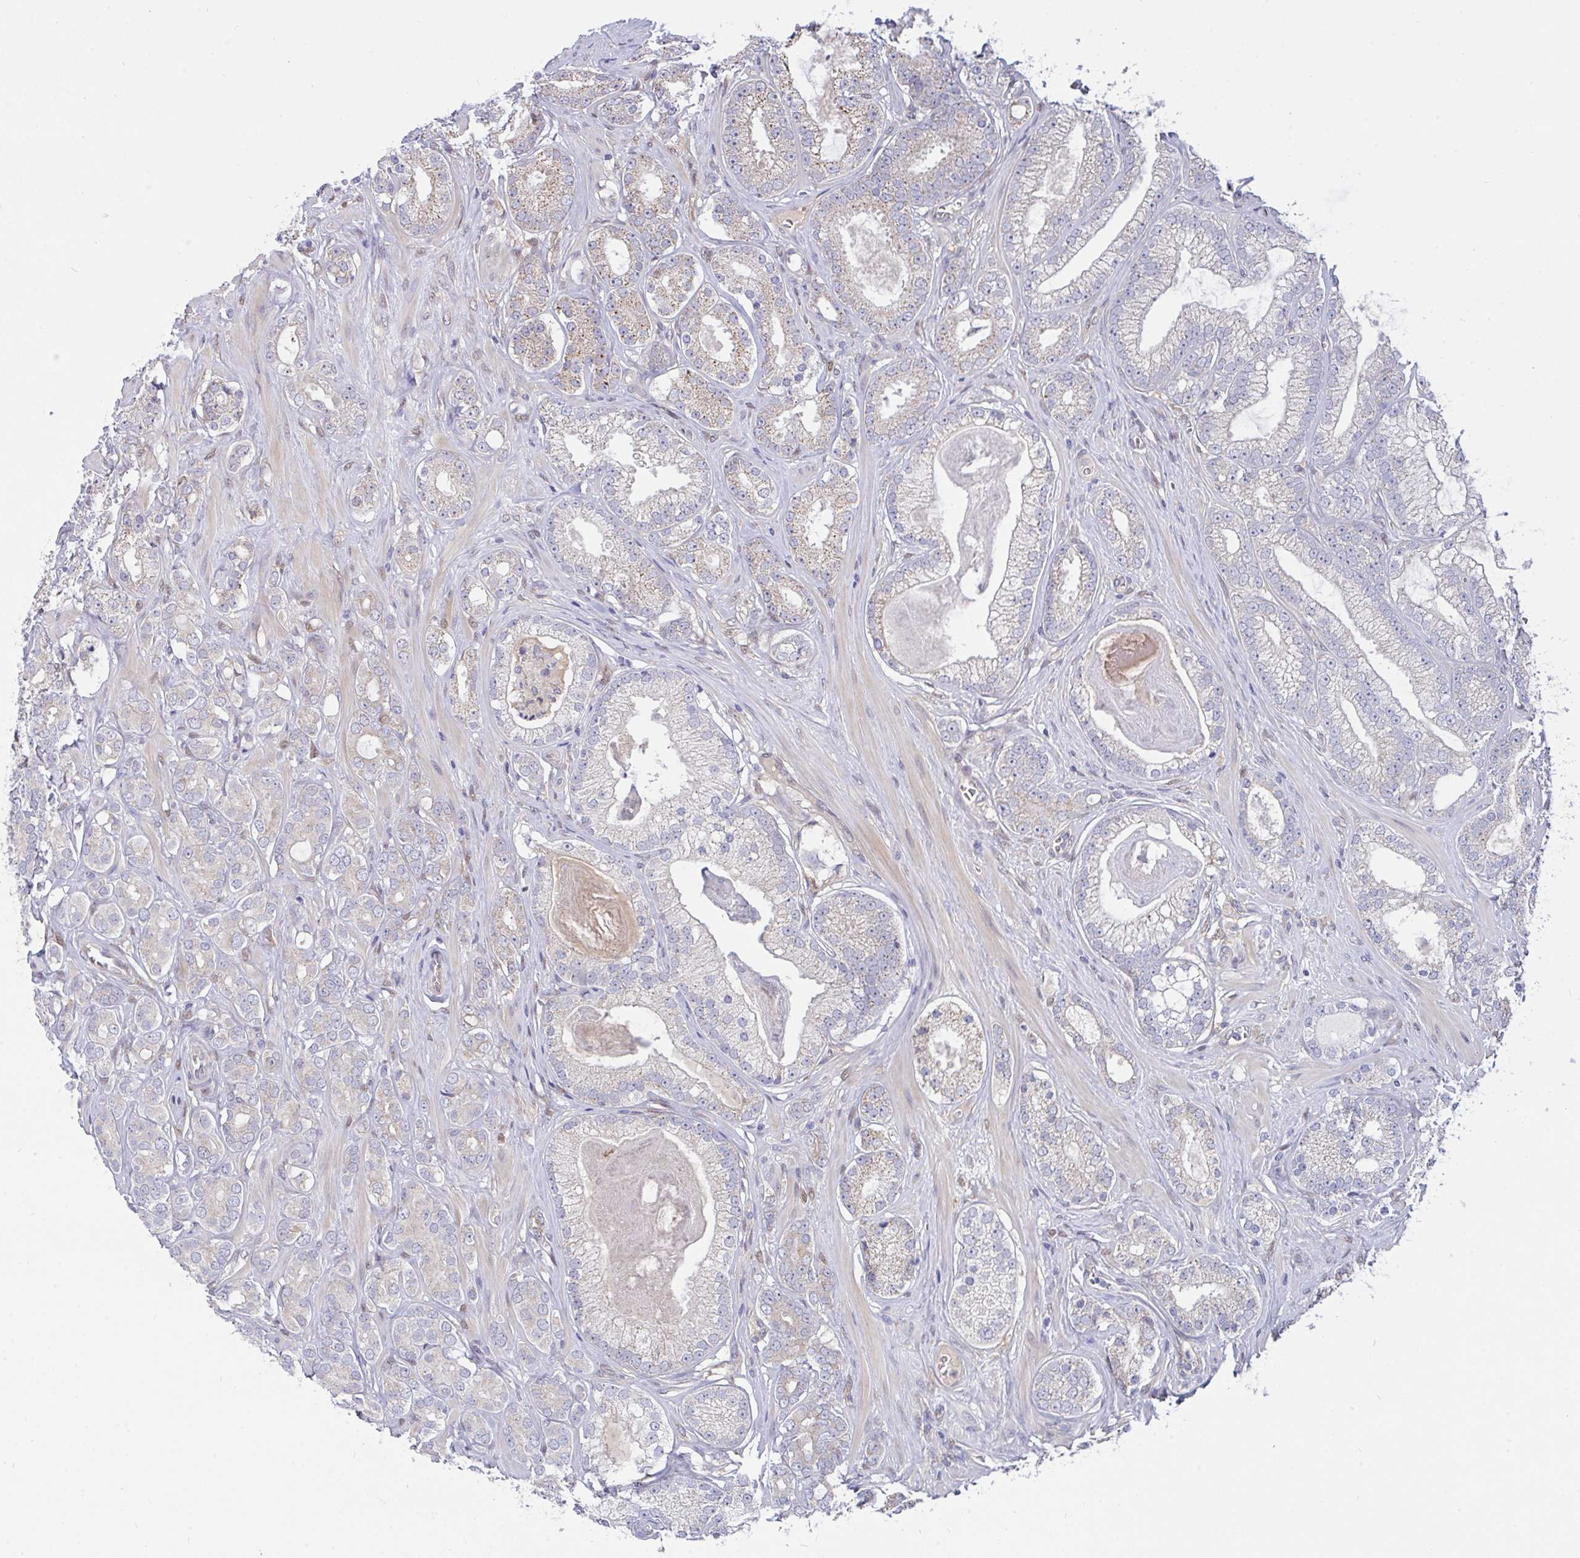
{"staining": {"intensity": "weak", "quantity": "25%-75%", "location": "cytoplasmic/membranous"}, "tissue": "prostate cancer", "cell_type": "Tumor cells", "image_type": "cancer", "snomed": [{"axis": "morphology", "description": "Adenocarcinoma, High grade"}, {"axis": "topography", "description": "Prostate"}], "caption": "Human prostate adenocarcinoma (high-grade) stained for a protein (brown) demonstrates weak cytoplasmic/membranous positive positivity in approximately 25%-75% of tumor cells.", "gene": "L3HYPDH", "patient": {"sex": "male", "age": 66}}